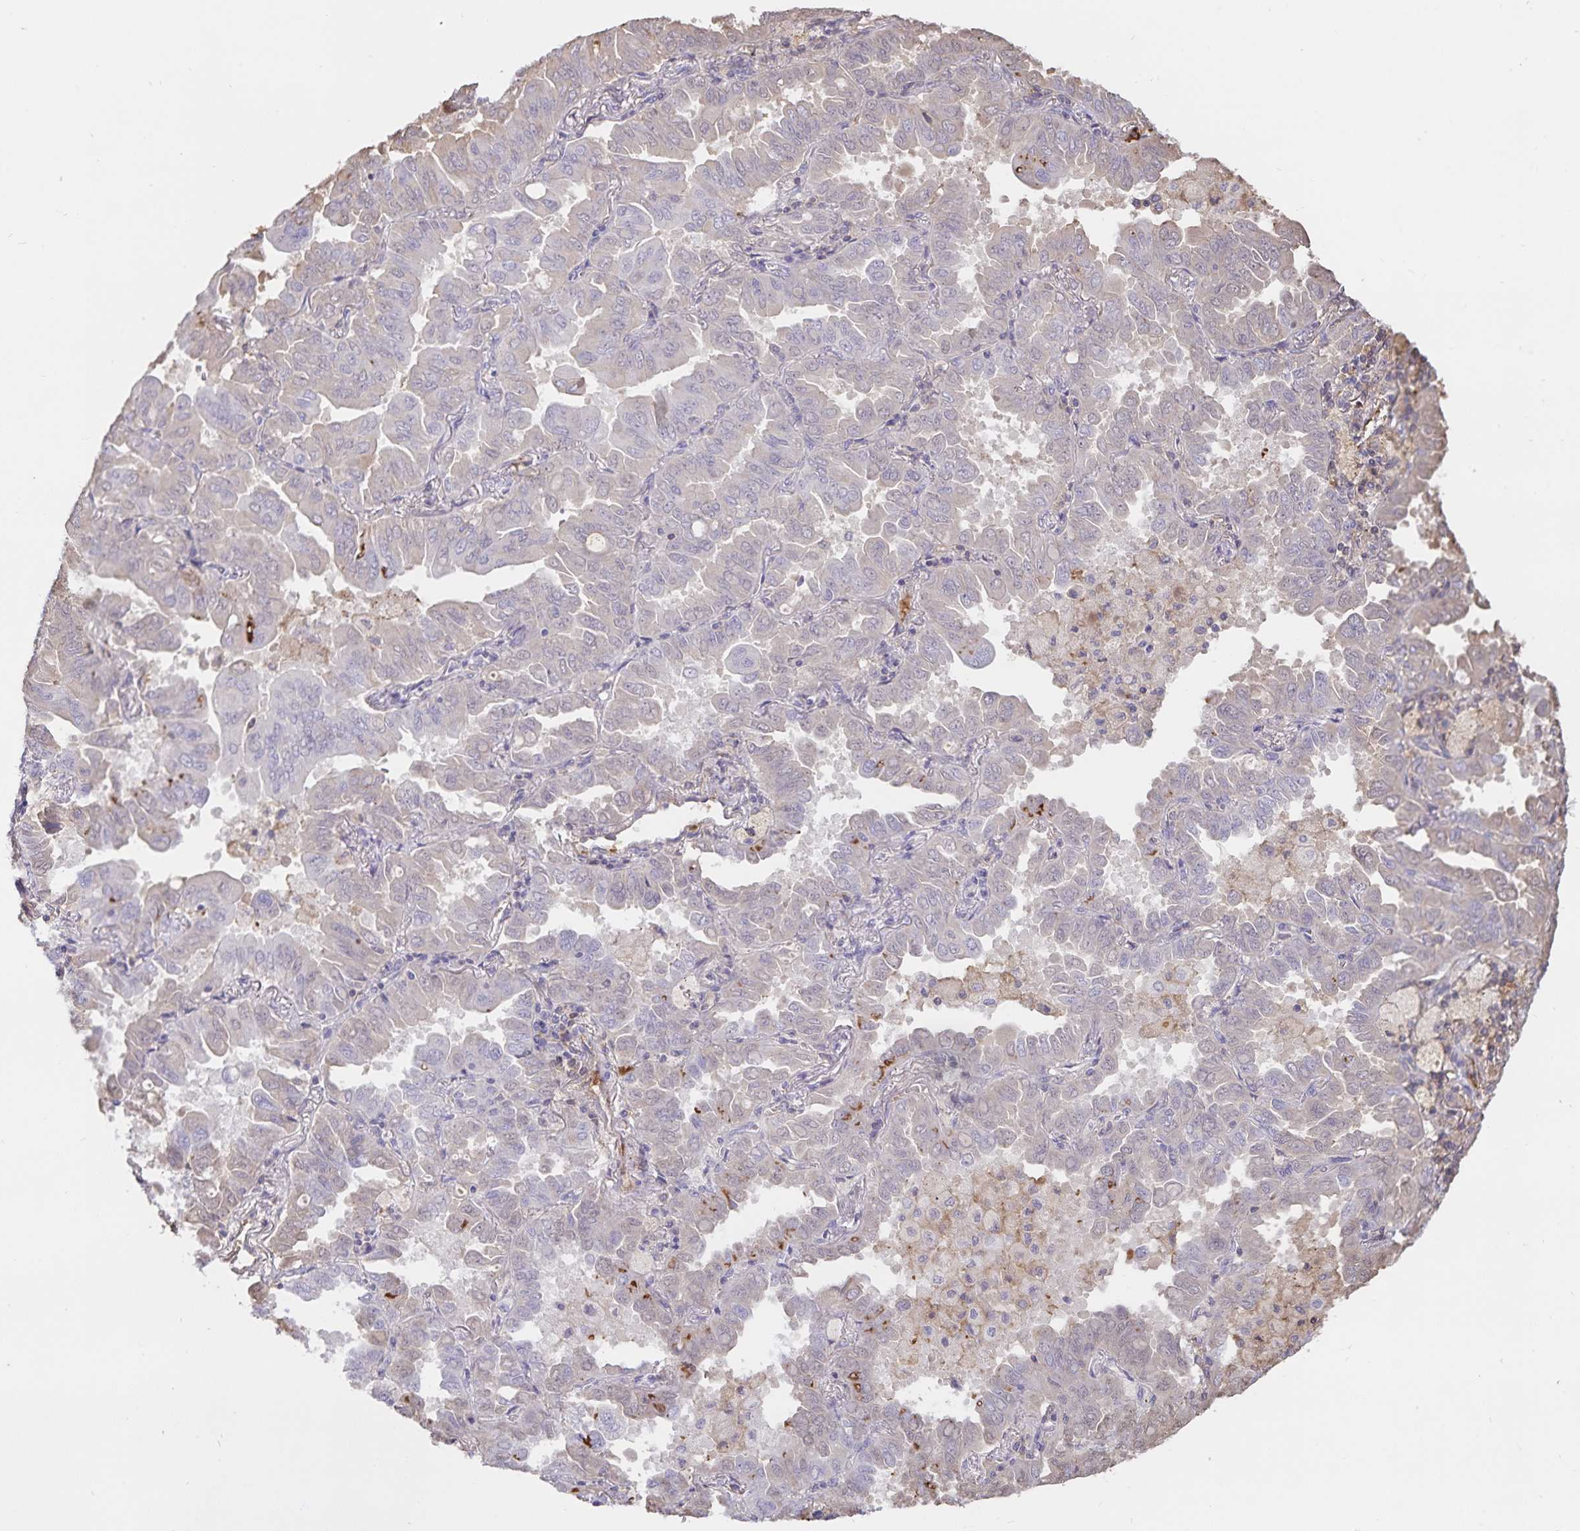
{"staining": {"intensity": "negative", "quantity": "none", "location": "none"}, "tissue": "lung cancer", "cell_type": "Tumor cells", "image_type": "cancer", "snomed": [{"axis": "morphology", "description": "Adenocarcinoma, NOS"}, {"axis": "topography", "description": "Lung"}], "caption": "Tumor cells show no significant protein staining in adenocarcinoma (lung). (Immunohistochemistry, brightfield microscopy, high magnification).", "gene": "FGG", "patient": {"sex": "male", "age": 64}}